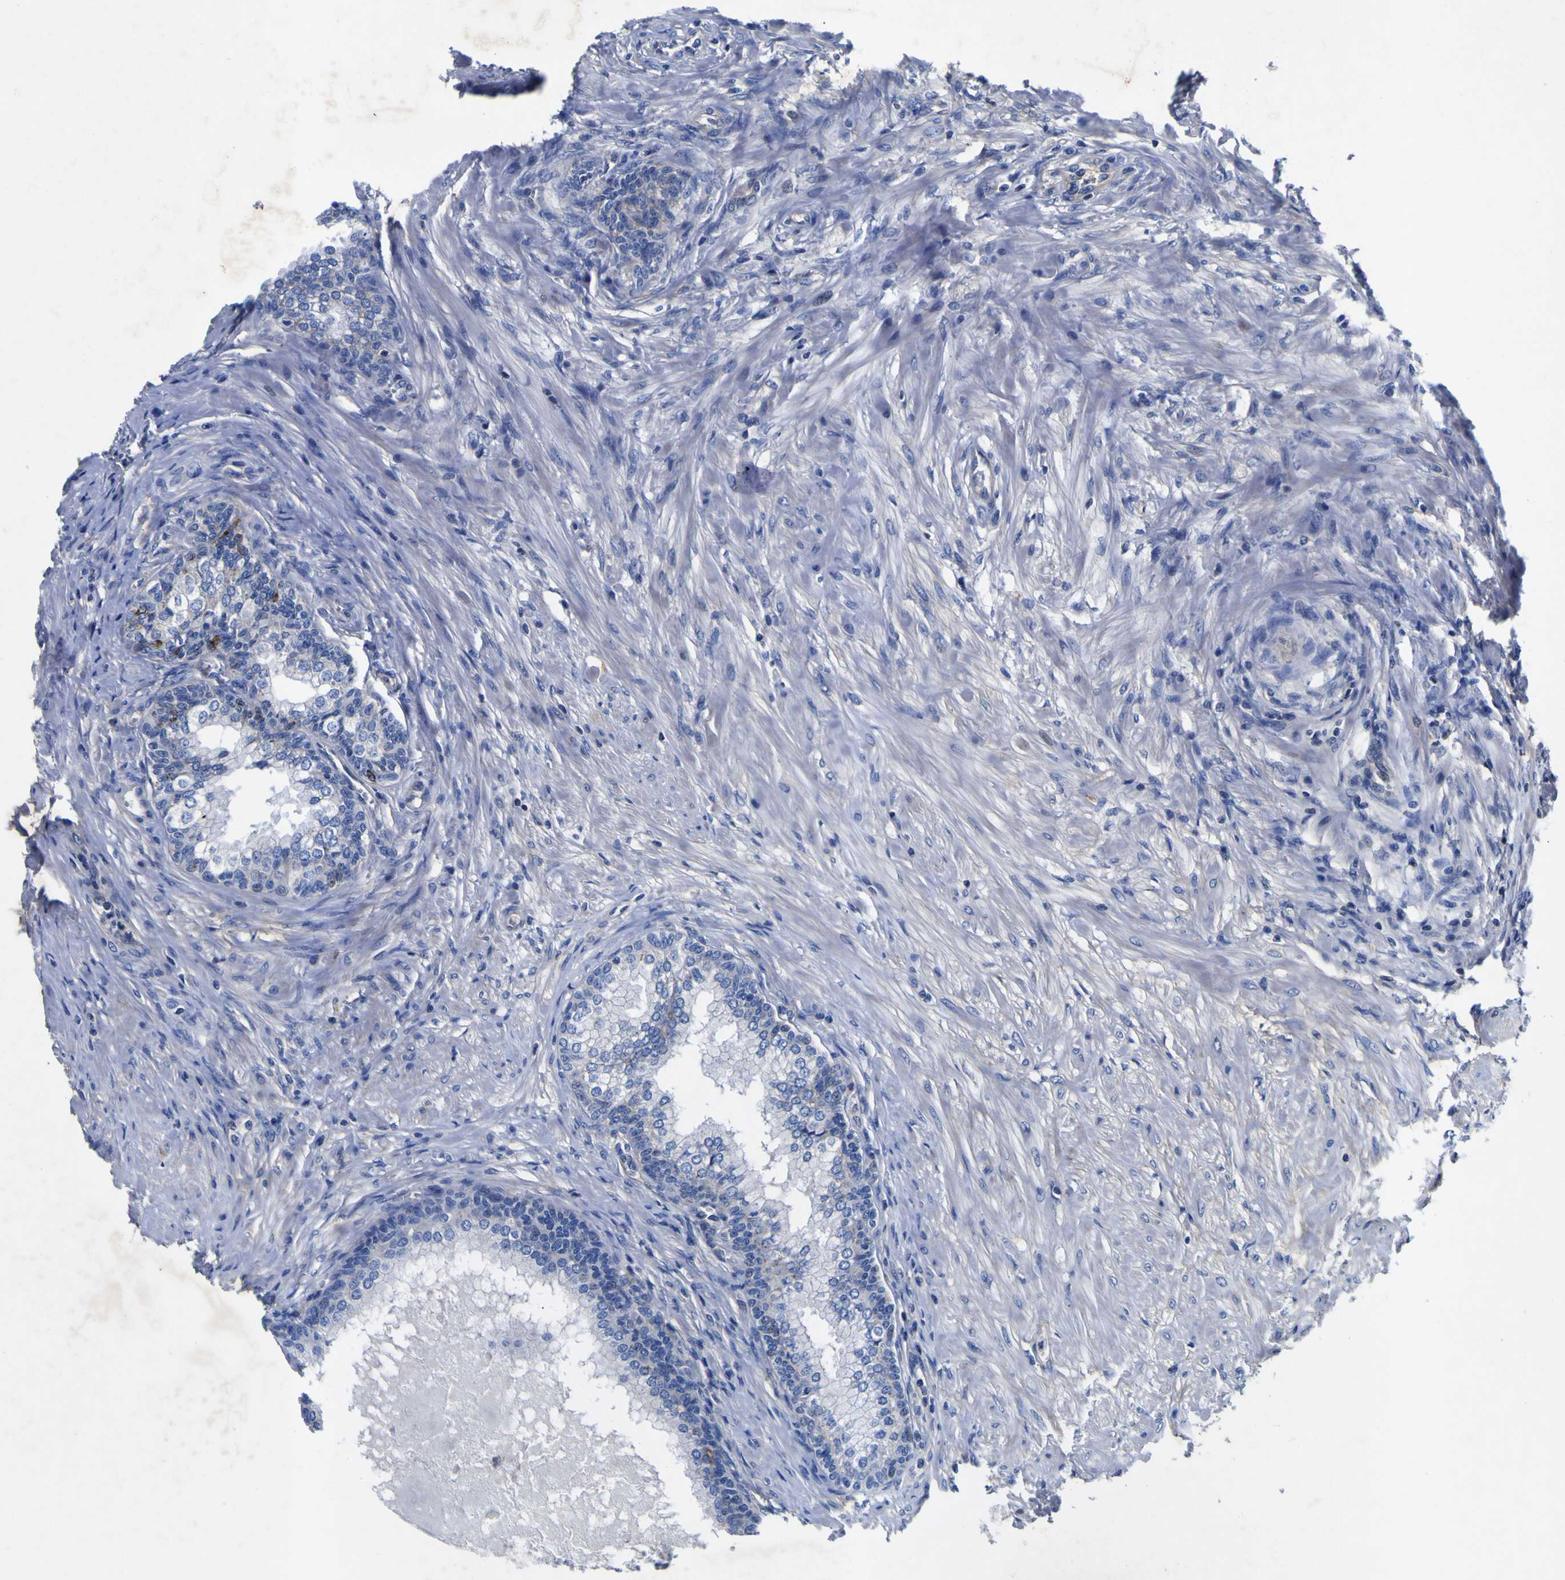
{"staining": {"intensity": "negative", "quantity": "none", "location": "none"}, "tissue": "prostate", "cell_type": "Glandular cells", "image_type": "normal", "snomed": [{"axis": "morphology", "description": "Normal tissue, NOS"}, {"axis": "morphology", "description": "Urothelial carcinoma, Low grade"}, {"axis": "topography", "description": "Urinary bladder"}, {"axis": "topography", "description": "Prostate"}], "caption": "The histopathology image reveals no significant positivity in glandular cells of prostate. The staining is performed using DAB (3,3'-diaminobenzidine) brown chromogen with nuclei counter-stained in using hematoxylin.", "gene": "VASN", "patient": {"sex": "male", "age": 60}}